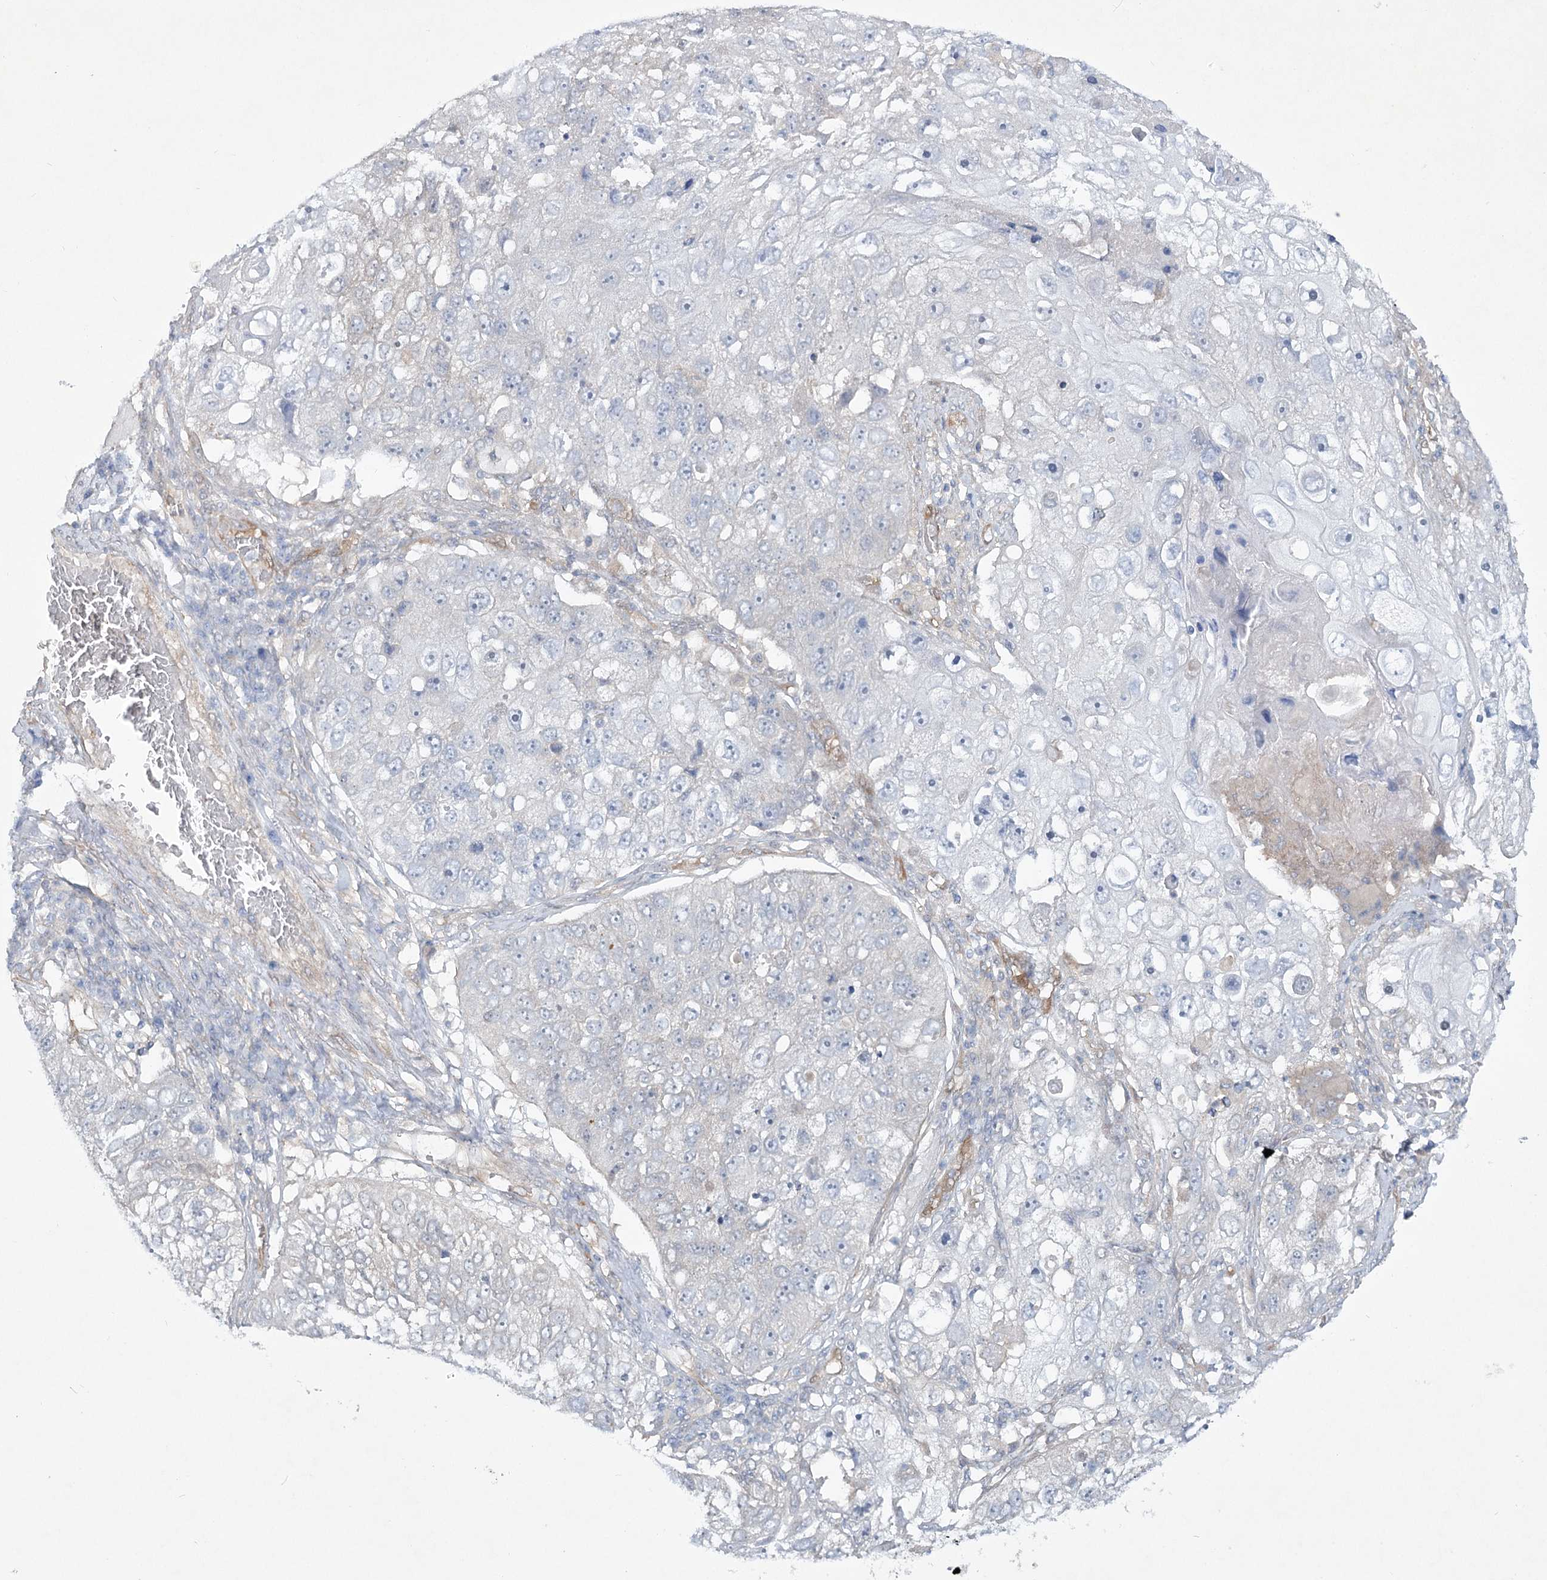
{"staining": {"intensity": "negative", "quantity": "none", "location": "none"}, "tissue": "lung cancer", "cell_type": "Tumor cells", "image_type": "cancer", "snomed": [{"axis": "morphology", "description": "Squamous cell carcinoma, NOS"}, {"axis": "topography", "description": "Lung"}], "caption": "IHC of squamous cell carcinoma (lung) exhibits no positivity in tumor cells.", "gene": "AAMDC", "patient": {"sex": "male", "age": 61}}